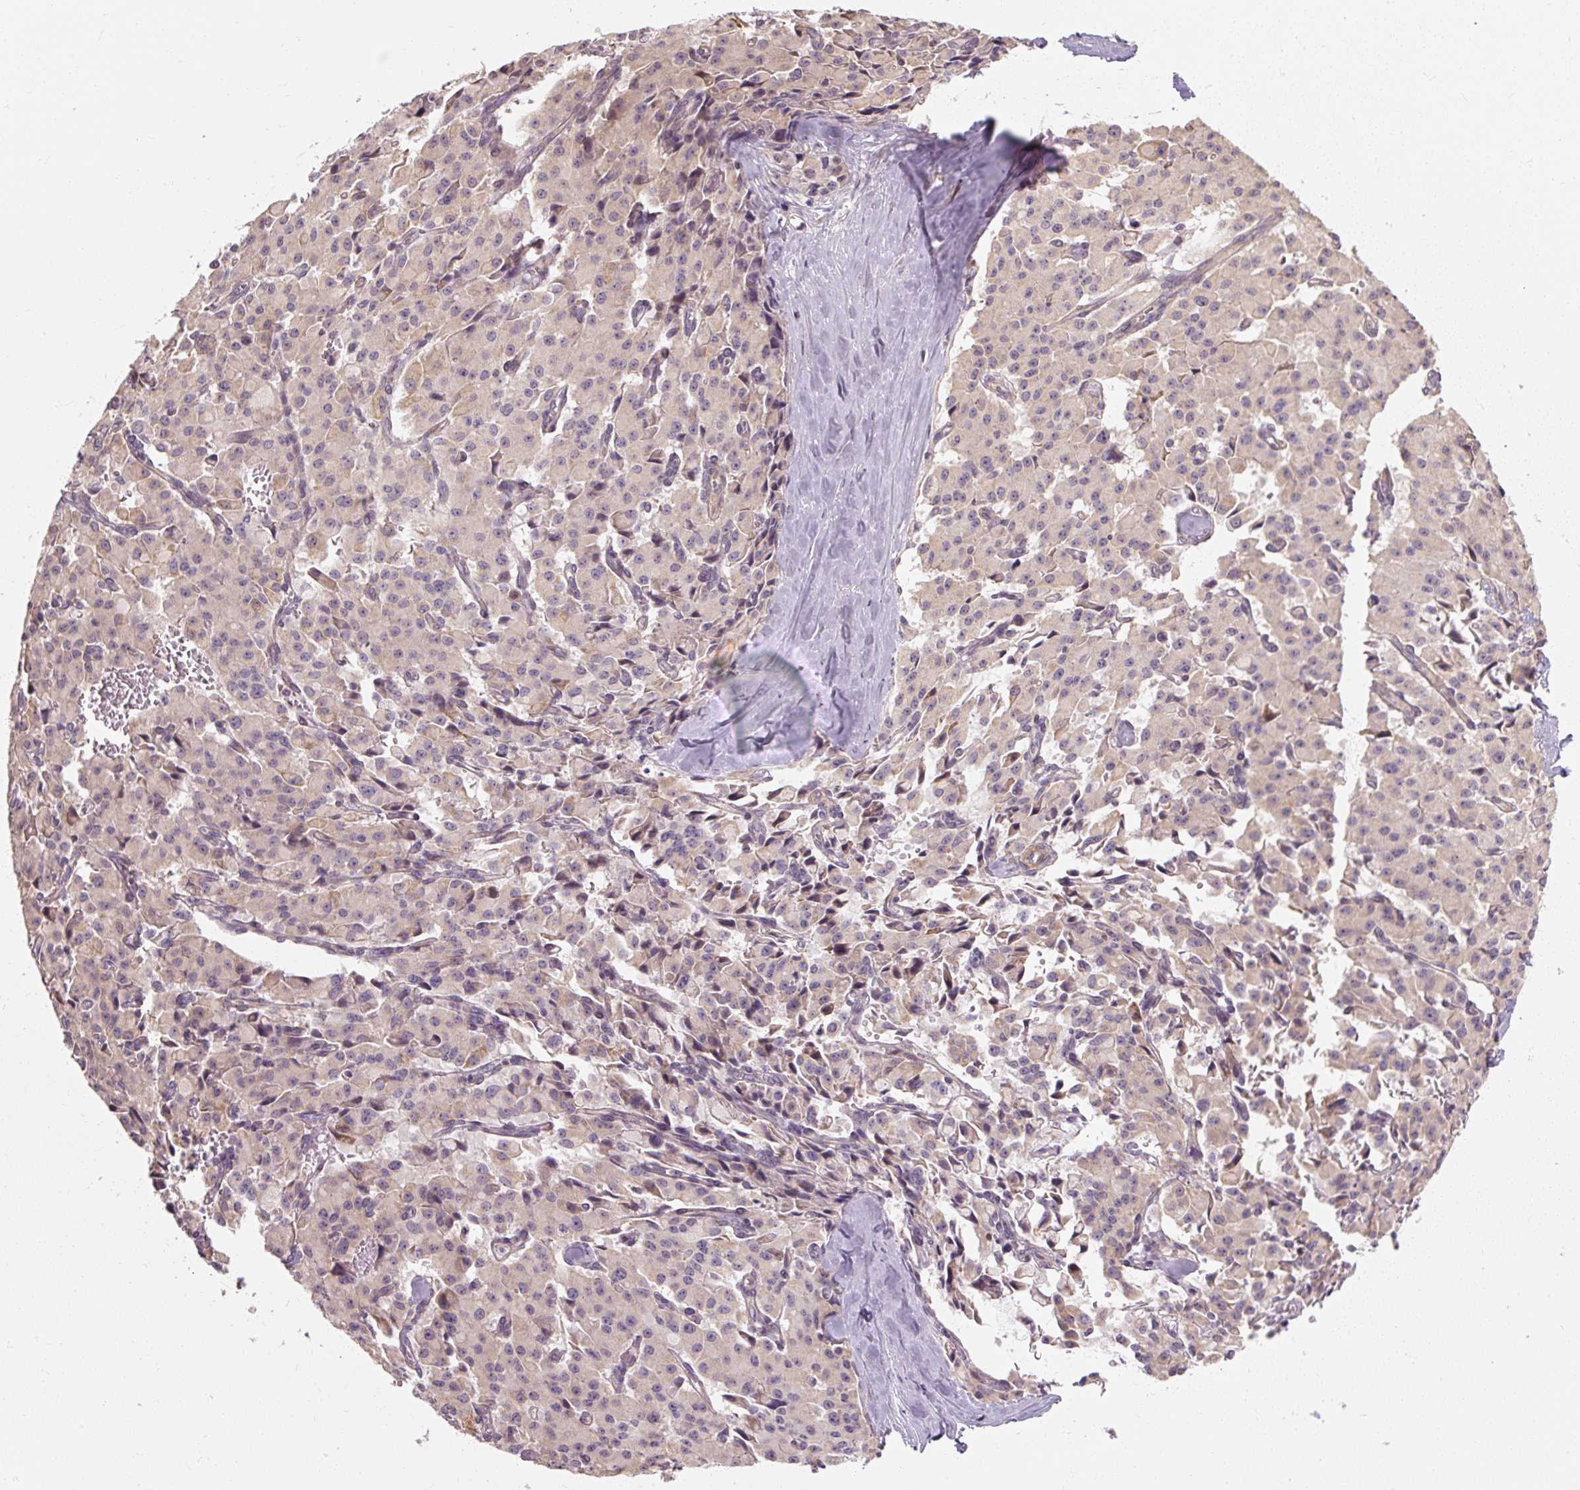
{"staining": {"intensity": "negative", "quantity": "none", "location": "none"}, "tissue": "pancreatic cancer", "cell_type": "Tumor cells", "image_type": "cancer", "snomed": [{"axis": "morphology", "description": "Adenocarcinoma, NOS"}, {"axis": "topography", "description": "Pancreas"}], "caption": "IHC image of neoplastic tissue: adenocarcinoma (pancreatic) stained with DAB (3,3'-diaminobenzidine) demonstrates no significant protein expression in tumor cells.", "gene": "RB1CC1", "patient": {"sex": "male", "age": 65}}